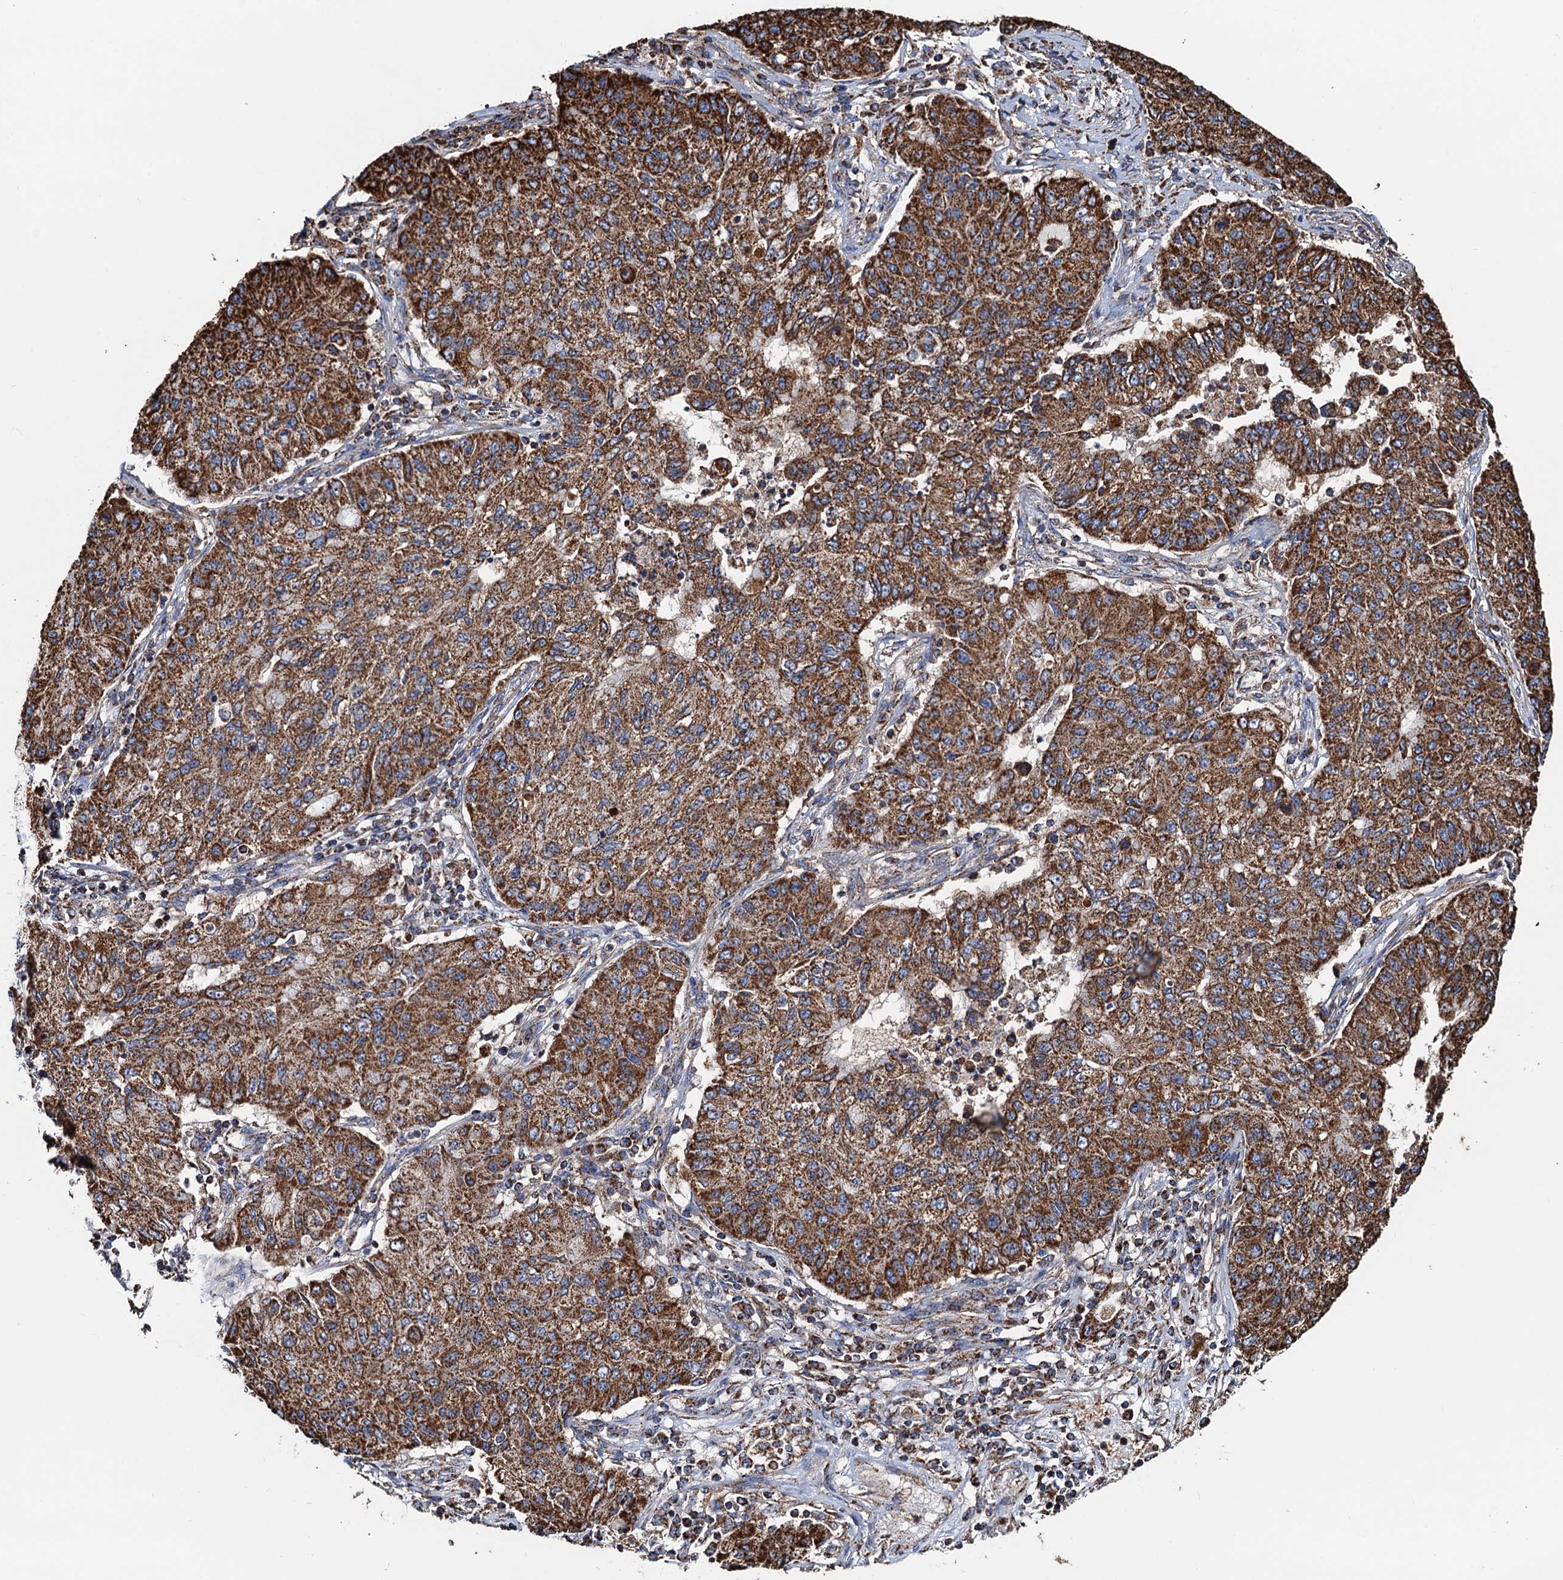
{"staining": {"intensity": "strong", "quantity": ">75%", "location": "cytoplasmic/membranous"}, "tissue": "lung cancer", "cell_type": "Tumor cells", "image_type": "cancer", "snomed": [{"axis": "morphology", "description": "Squamous cell carcinoma, NOS"}, {"axis": "topography", "description": "Lung"}], "caption": "About >75% of tumor cells in lung cancer (squamous cell carcinoma) demonstrate strong cytoplasmic/membranous protein staining as visualized by brown immunohistochemical staining.", "gene": "AAGAB", "patient": {"sex": "male", "age": 74}}